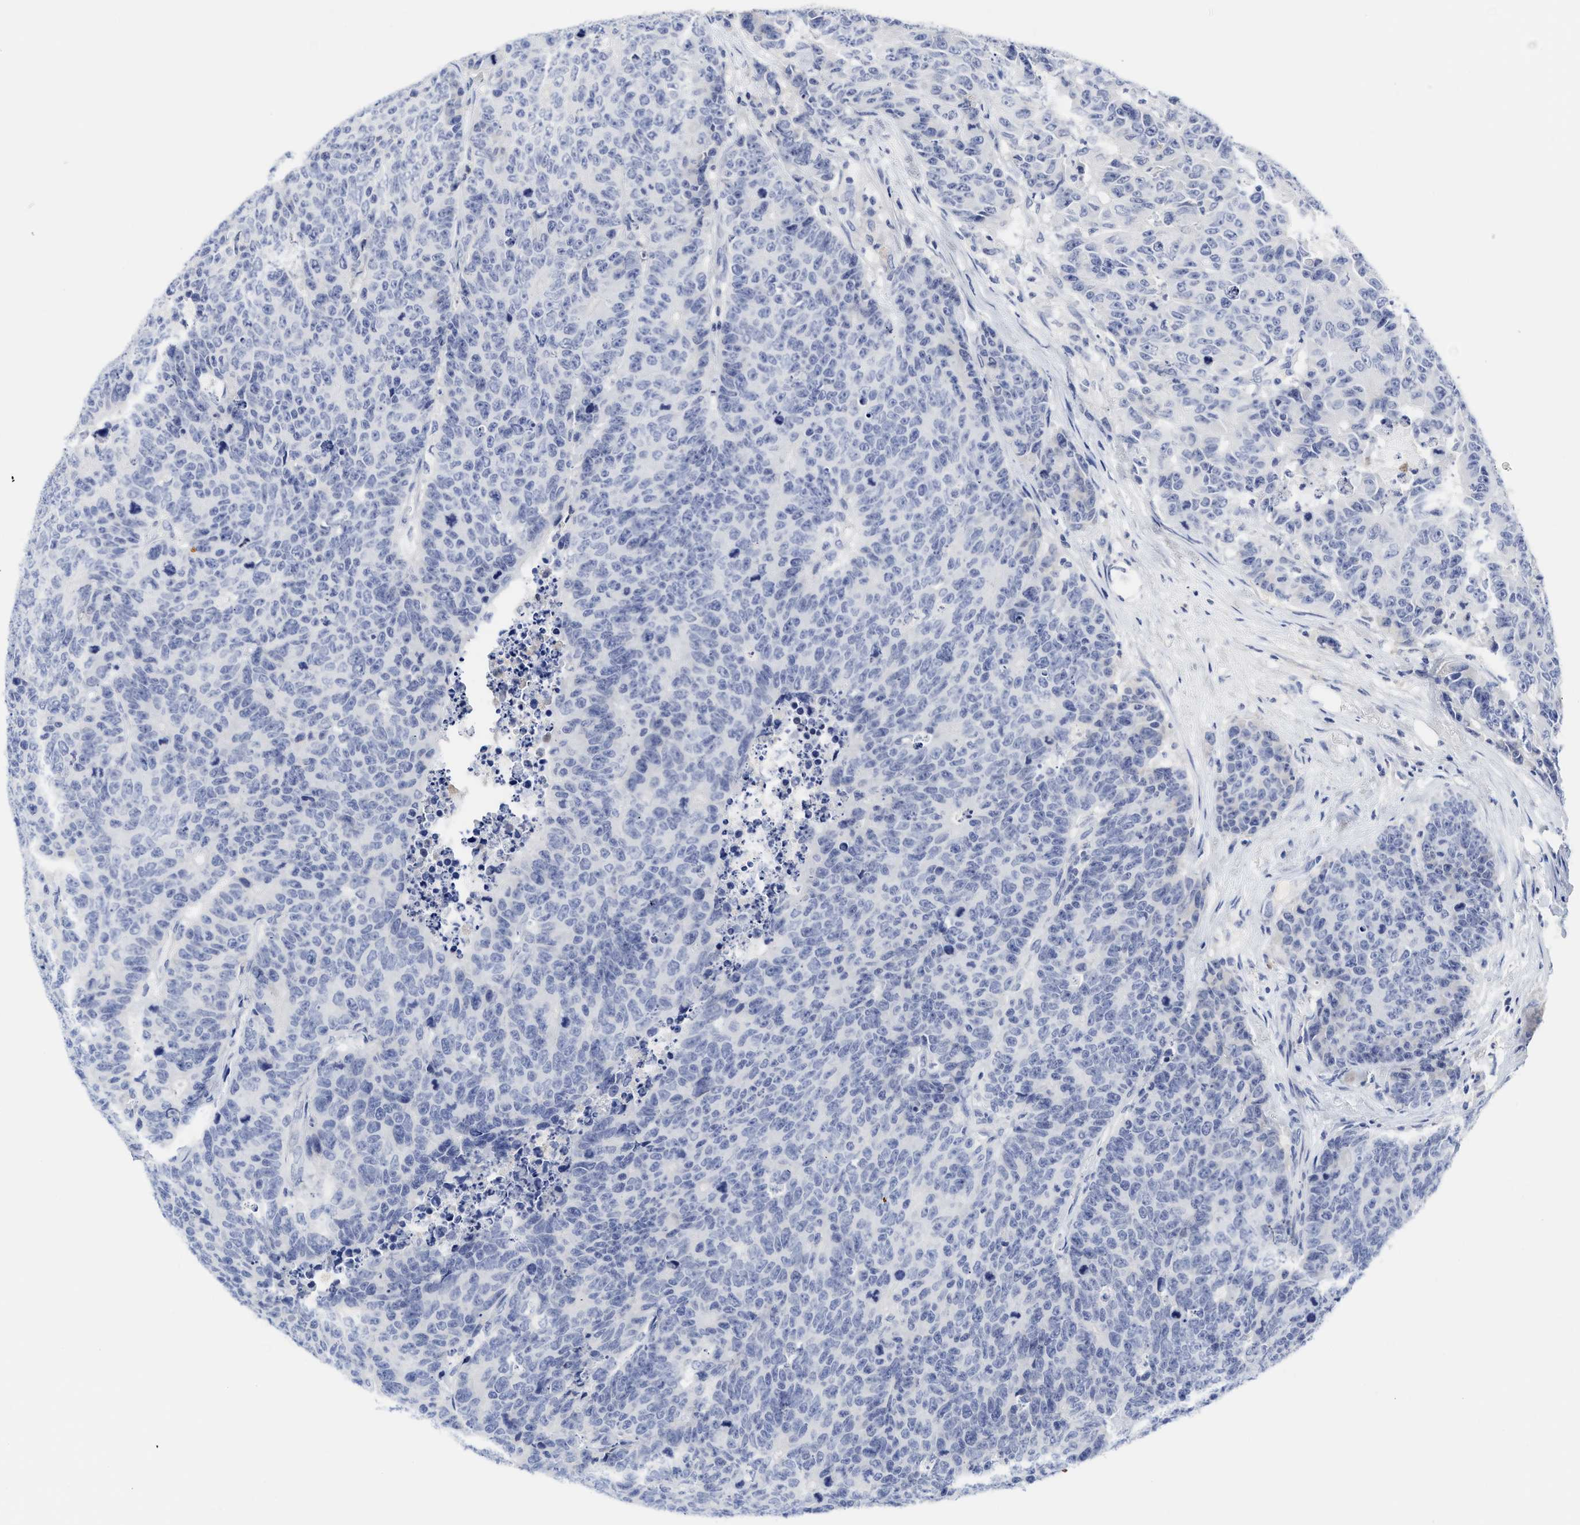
{"staining": {"intensity": "negative", "quantity": "none", "location": "none"}, "tissue": "colorectal cancer", "cell_type": "Tumor cells", "image_type": "cancer", "snomed": [{"axis": "morphology", "description": "Adenocarcinoma, NOS"}, {"axis": "topography", "description": "Colon"}], "caption": "High power microscopy histopathology image of an immunohistochemistry (IHC) photomicrograph of colorectal adenocarcinoma, revealing no significant positivity in tumor cells.", "gene": "C2", "patient": {"sex": "female", "age": 86}}